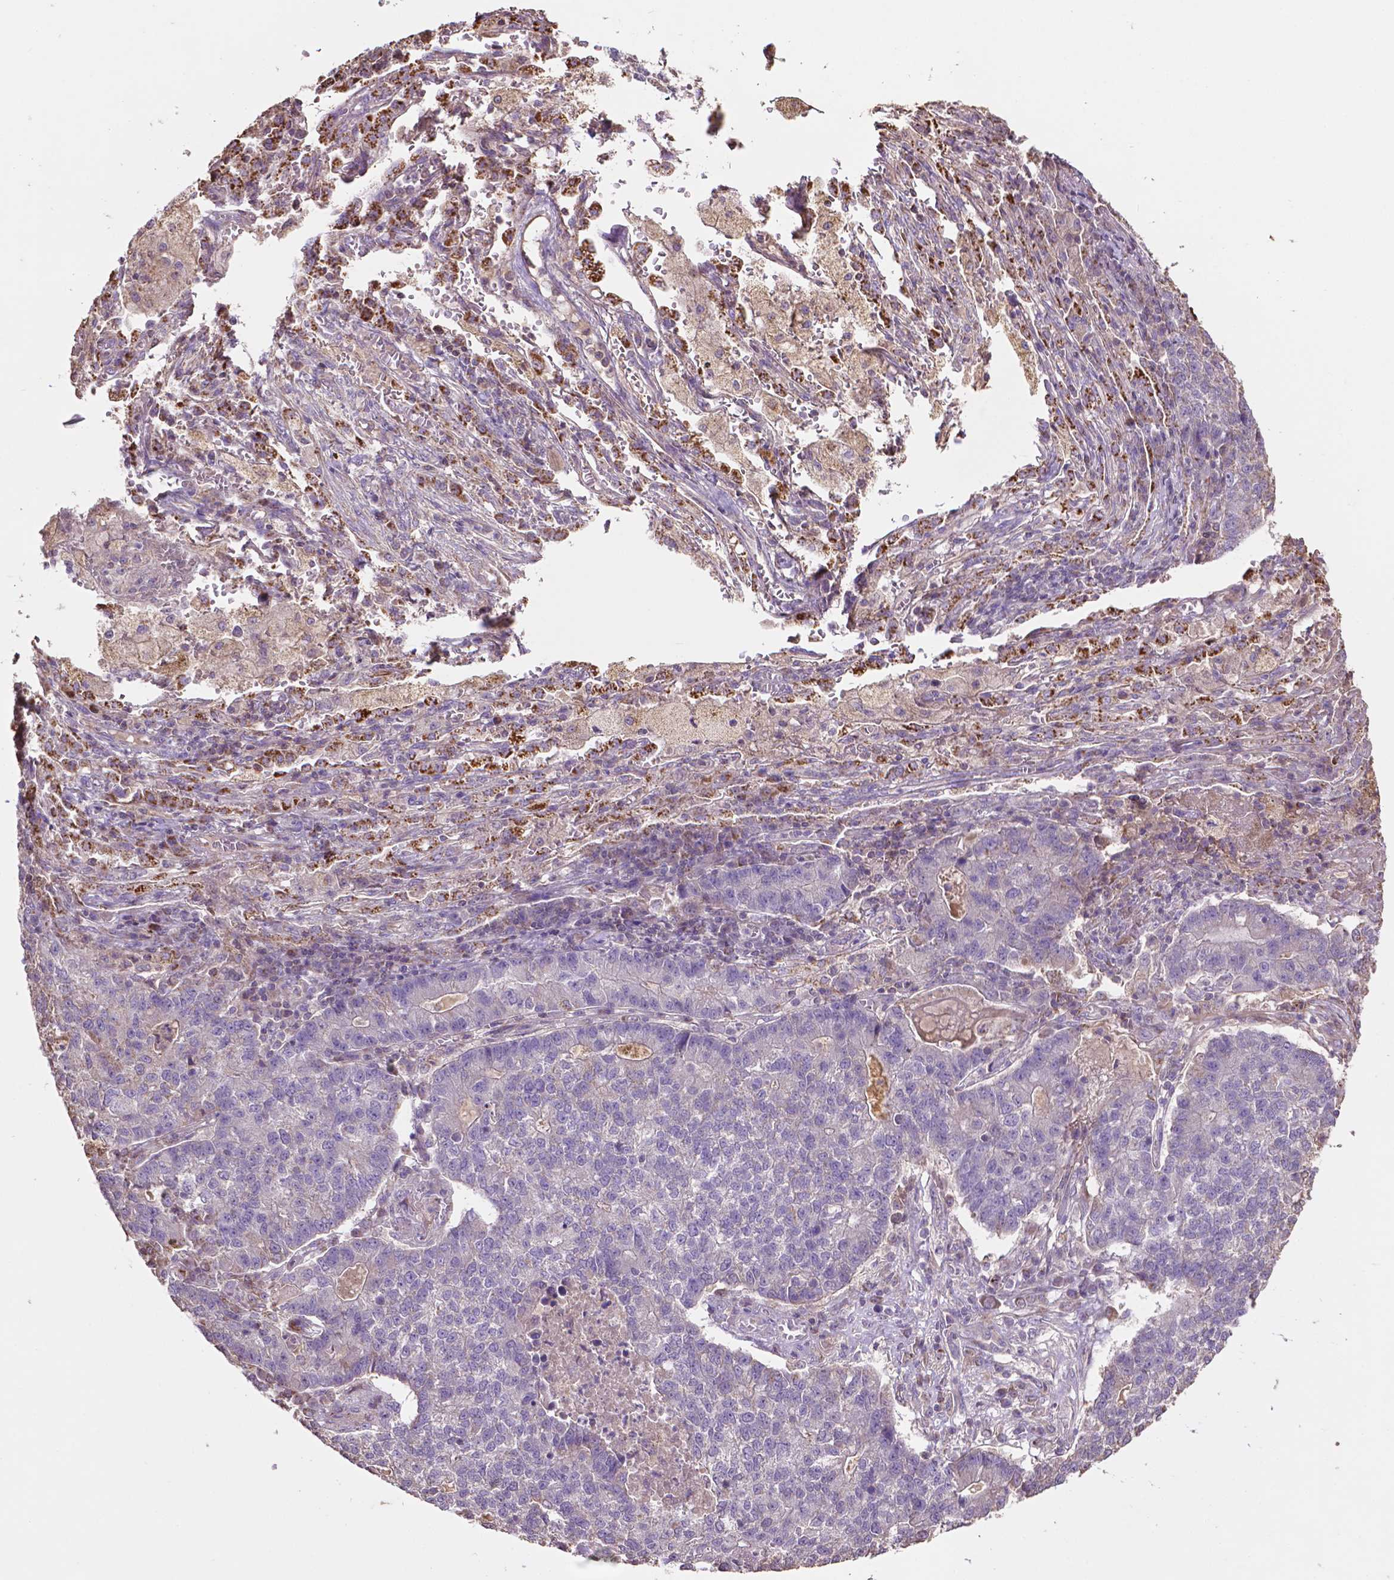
{"staining": {"intensity": "negative", "quantity": "none", "location": "none"}, "tissue": "lung cancer", "cell_type": "Tumor cells", "image_type": "cancer", "snomed": [{"axis": "morphology", "description": "Adenocarcinoma, NOS"}, {"axis": "topography", "description": "Lung"}], "caption": "Human lung cancer stained for a protein using immunohistochemistry (IHC) exhibits no expression in tumor cells.", "gene": "LRR1", "patient": {"sex": "male", "age": 57}}